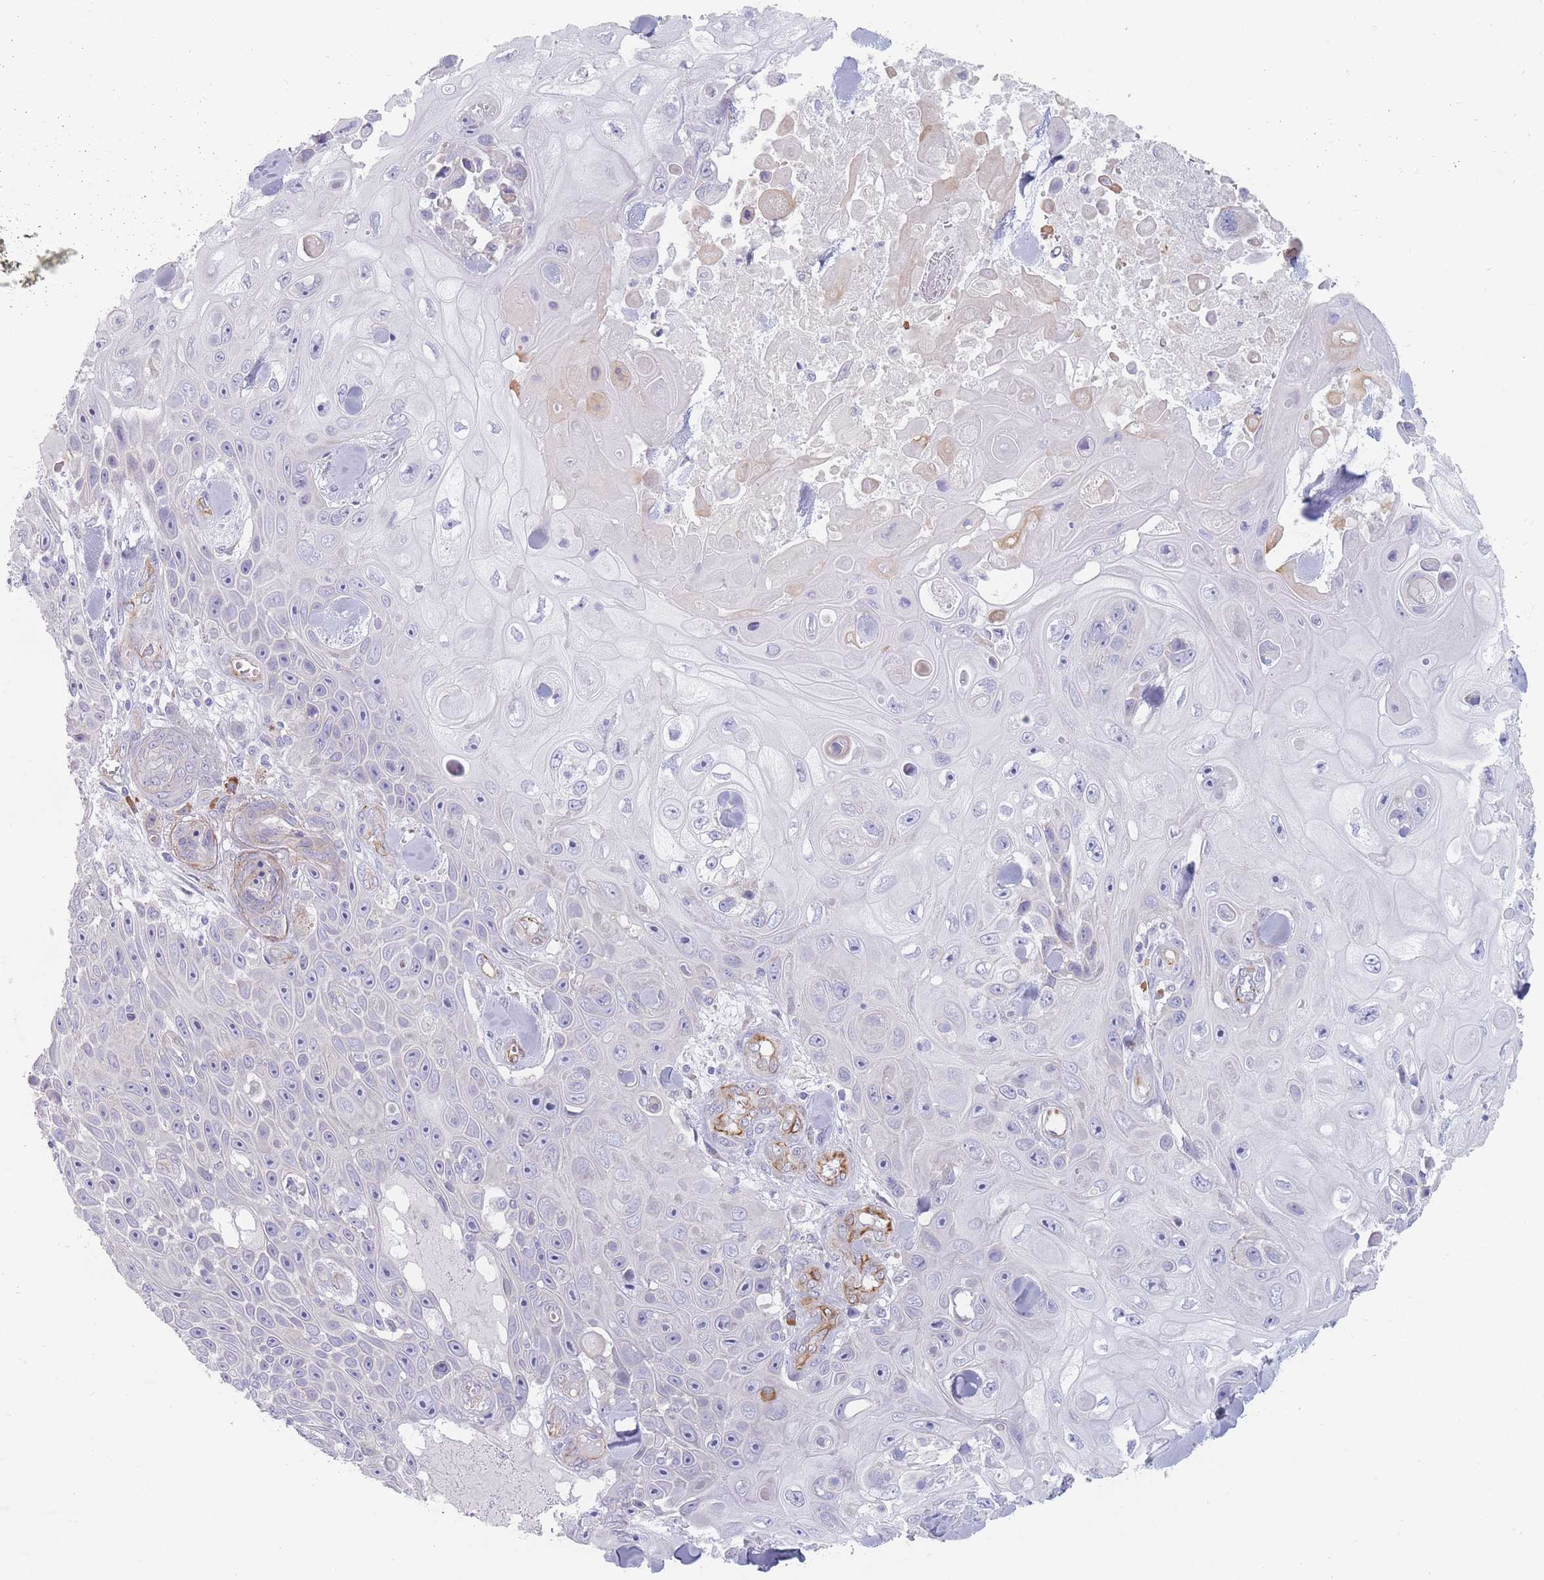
{"staining": {"intensity": "negative", "quantity": "none", "location": "none"}, "tissue": "skin cancer", "cell_type": "Tumor cells", "image_type": "cancer", "snomed": [{"axis": "morphology", "description": "Squamous cell carcinoma, NOS"}, {"axis": "topography", "description": "Skin"}], "caption": "Tumor cells show no significant expression in skin squamous cell carcinoma.", "gene": "ERBIN", "patient": {"sex": "male", "age": 82}}